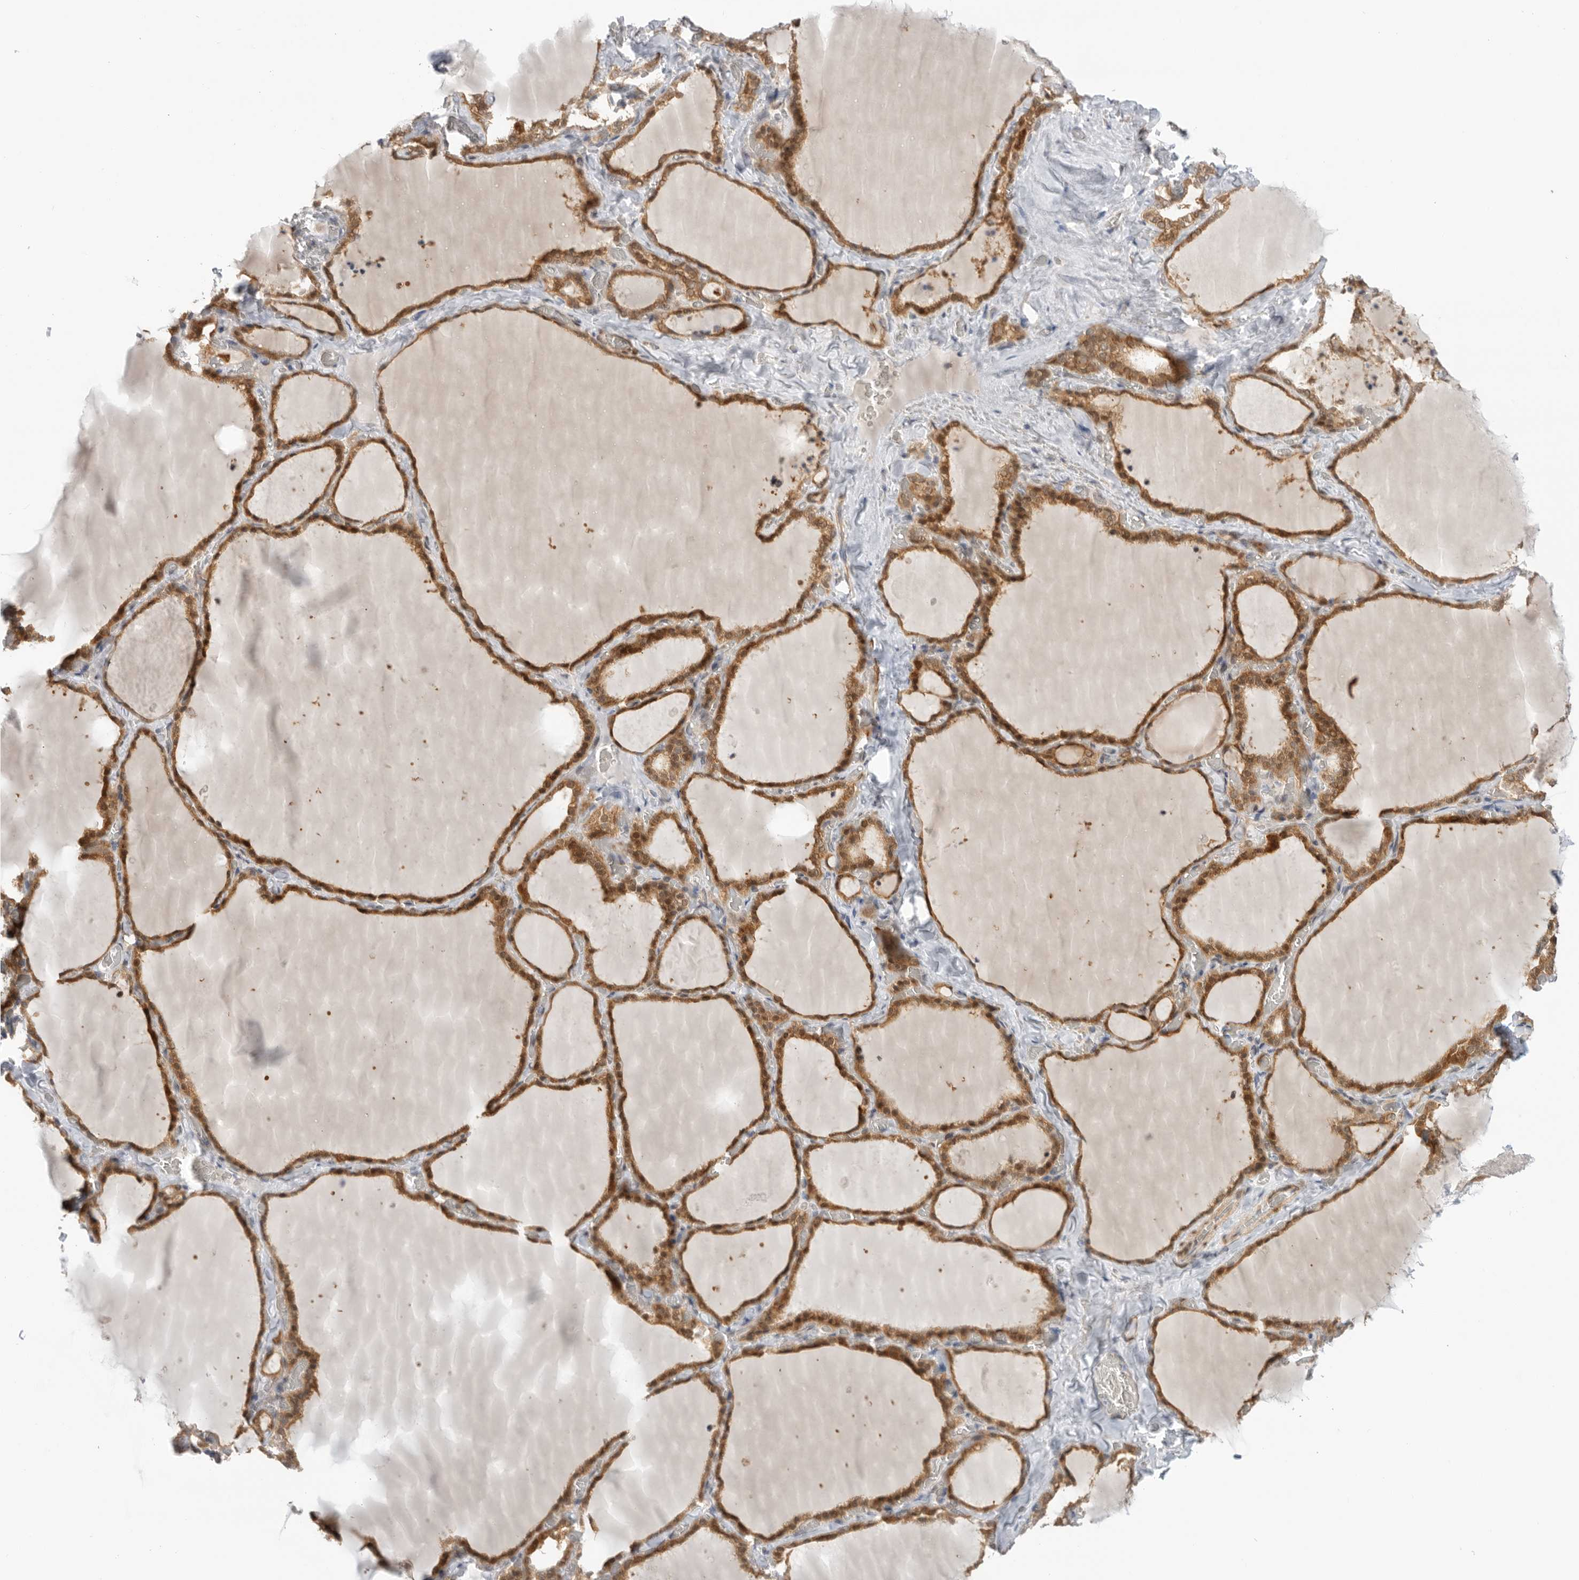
{"staining": {"intensity": "moderate", "quantity": ">75%", "location": "cytoplasmic/membranous,nuclear"}, "tissue": "thyroid gland", "cell_type": "Glandular cells", "image_type": "normal", "snomed": [{"axis": "morphology", "description": "Normal tissue, NOS"}, {"axis": "topography", "description": "Thyroid gland"}], "caption": "Normal thyroid gland displays moderate cytoplasmic/membranous,nuclear positivity in about >75% of glandular cells, visualized by immunohistochemistry.", "gene": "DCAF8", "patient": {"sex": "female", "age": 22}}